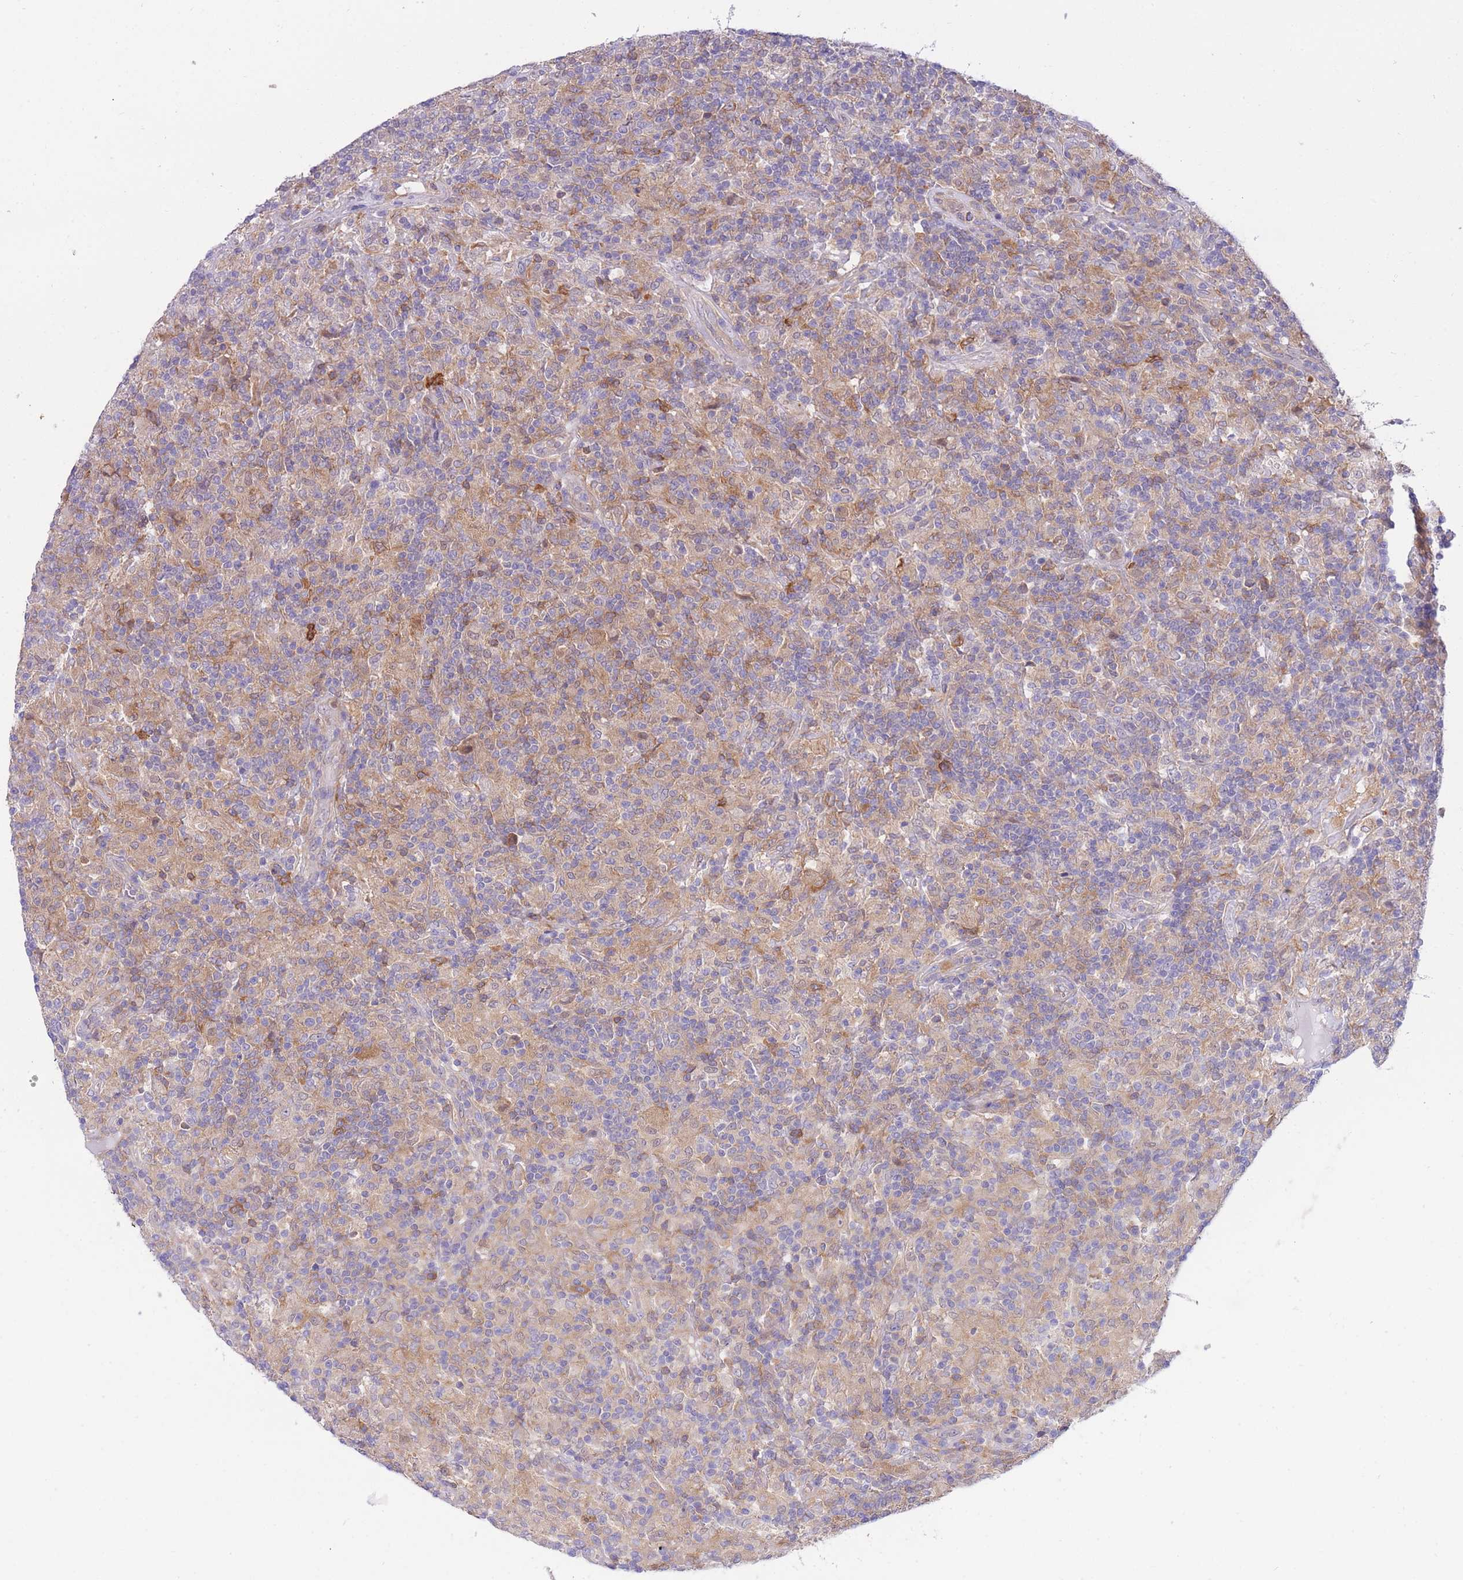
{"staining": {"intensity": "weak", "quantity": "25%-75%", "location": "cytoplasmic/membranous"}, "tissue": "lymphoma", "cell_type": "Tumor cells", "image_type": "cancer", "snomed": [{"axis": "morphology", "description": "Hodgkin's disease, NOS"}, {"axis": "topography", "description": "Lymph node"}], "caption": "A micrograph of human lymphoma stained for a protein reveals weak cytoplasmic/membranous brown staining in tumor cells.", "gene": "NAMPT", "patient": {"sex": "male", "age": 70}}